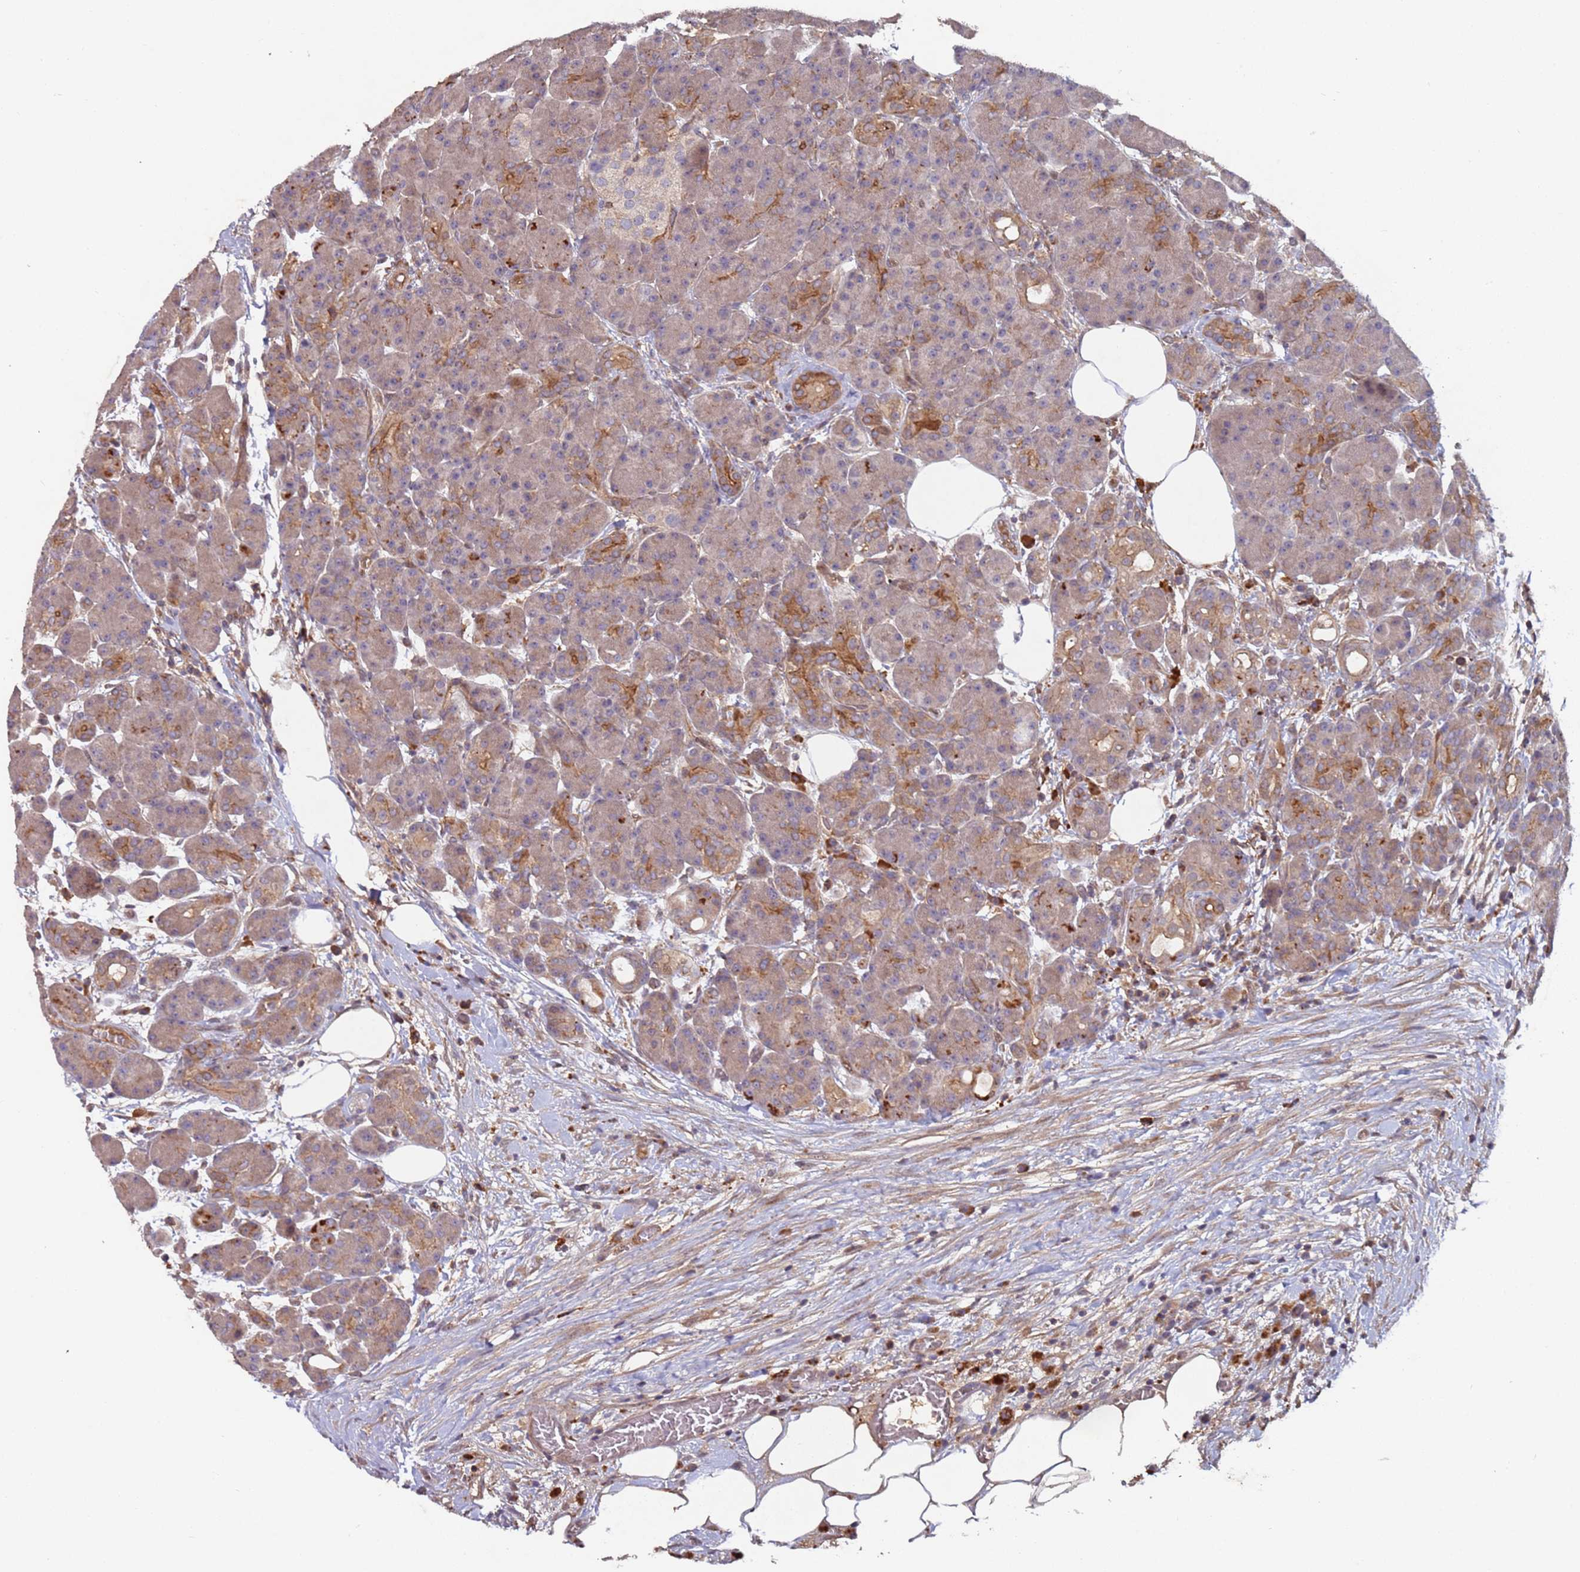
{"staining": {"intensity": "moderate", "quantity": "25%-75%", "location": "cytoplasmic/membranous"}, "tissue": "pancreas", "cell_type": "Exocrine glandular cells", "image_type": "normal", "snomed": [{"axis": "morphology", "description": "Normal tissue, NOS"}, {"axis": "topography", "description": "Pancreas"}], "caption": "IHC (DAB (3,3'-diaminobenzidine)) staining of benign pancreas reveals moderate cytoplasmic/membranous protein expression in approximately 25%-75% of exocrine glandular cells.", "gene": "KANSL1L", "patient": {"sex": "male", "age": 63}}